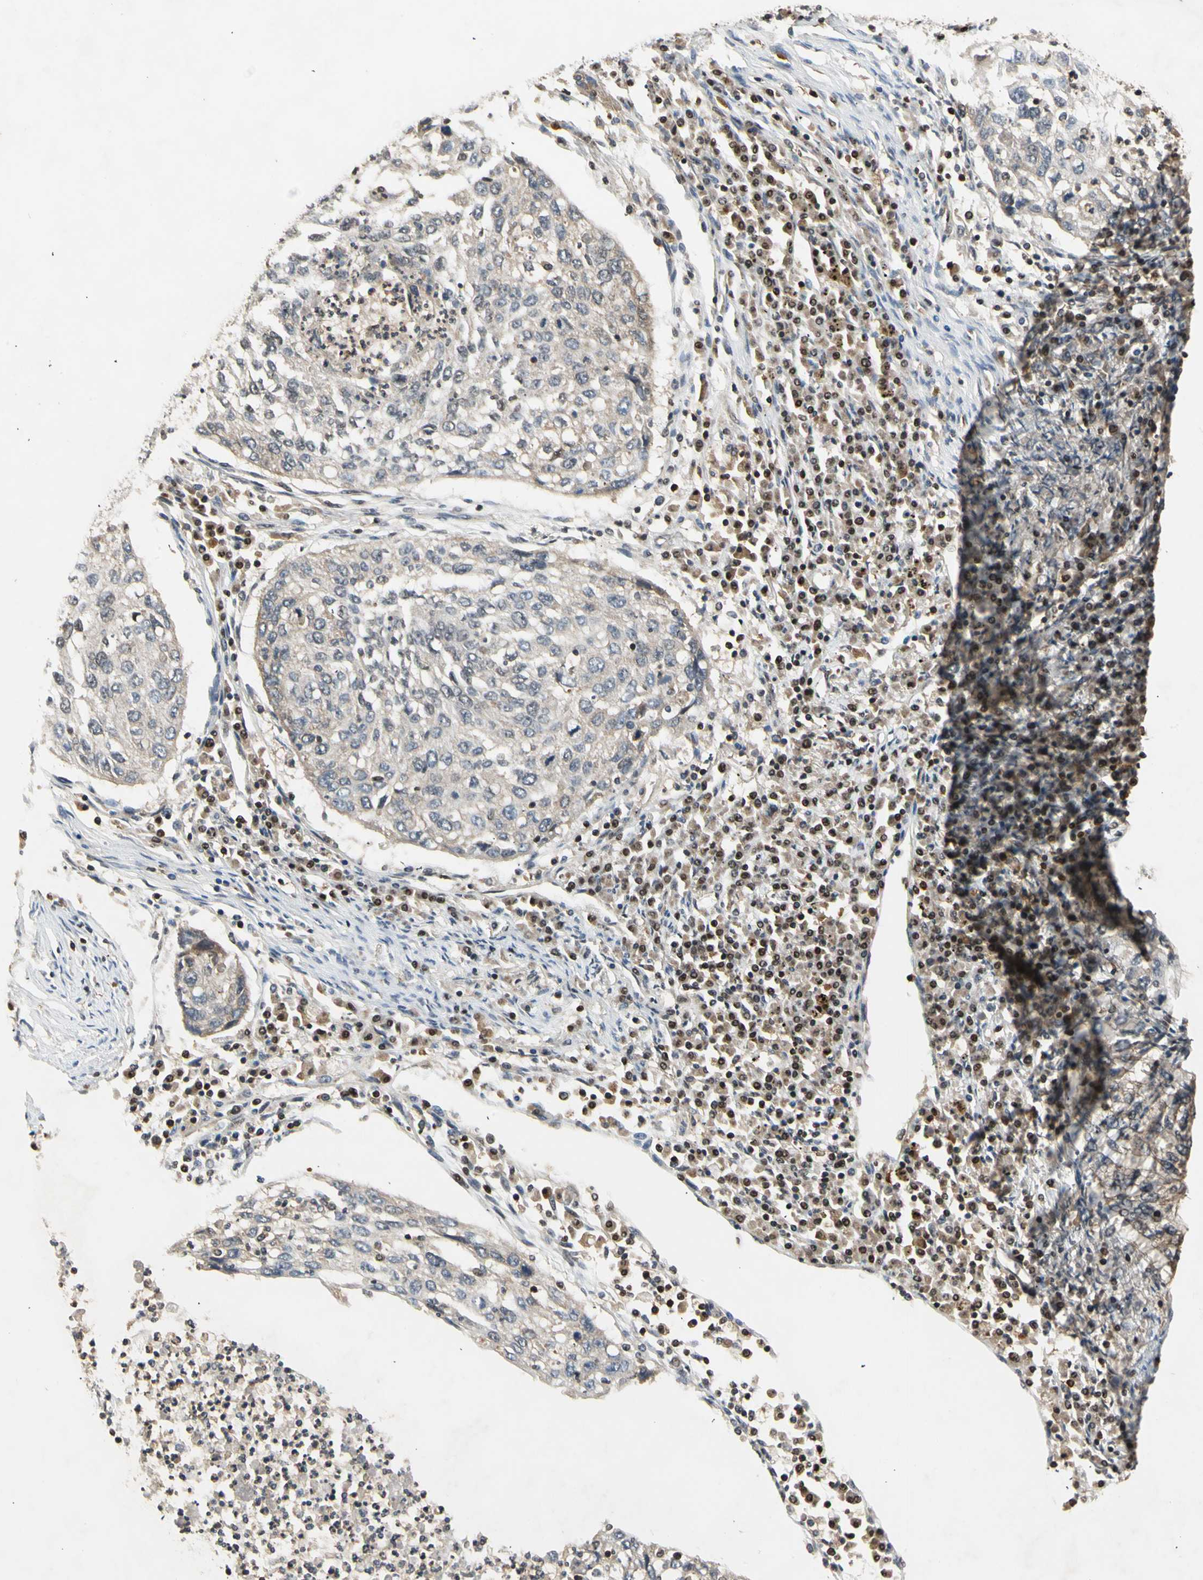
{"staining": {"intensity": "negative", "quantity": "none", "location": "none"}, "tissue": "lung cancer", "cell_type": "Tumor cells", "image_type": "cancer", "snomed": [{"axis": "morphology", "description": "Squamous cell carcinoma, NOS"}, {"axis": "topography", "description": "Lung"}], "caption": "A micrograph of human lung cancer (squamous cell carcinoma) is negative for staining in tumor cells. The staining was performed using DAB to visualize the protein expression in brown, while the nuclei were stained in blue with hematoxylin (Magnification: 20x).", "gene": "GSR", "patient": {"sex": "female", "age": 63}}